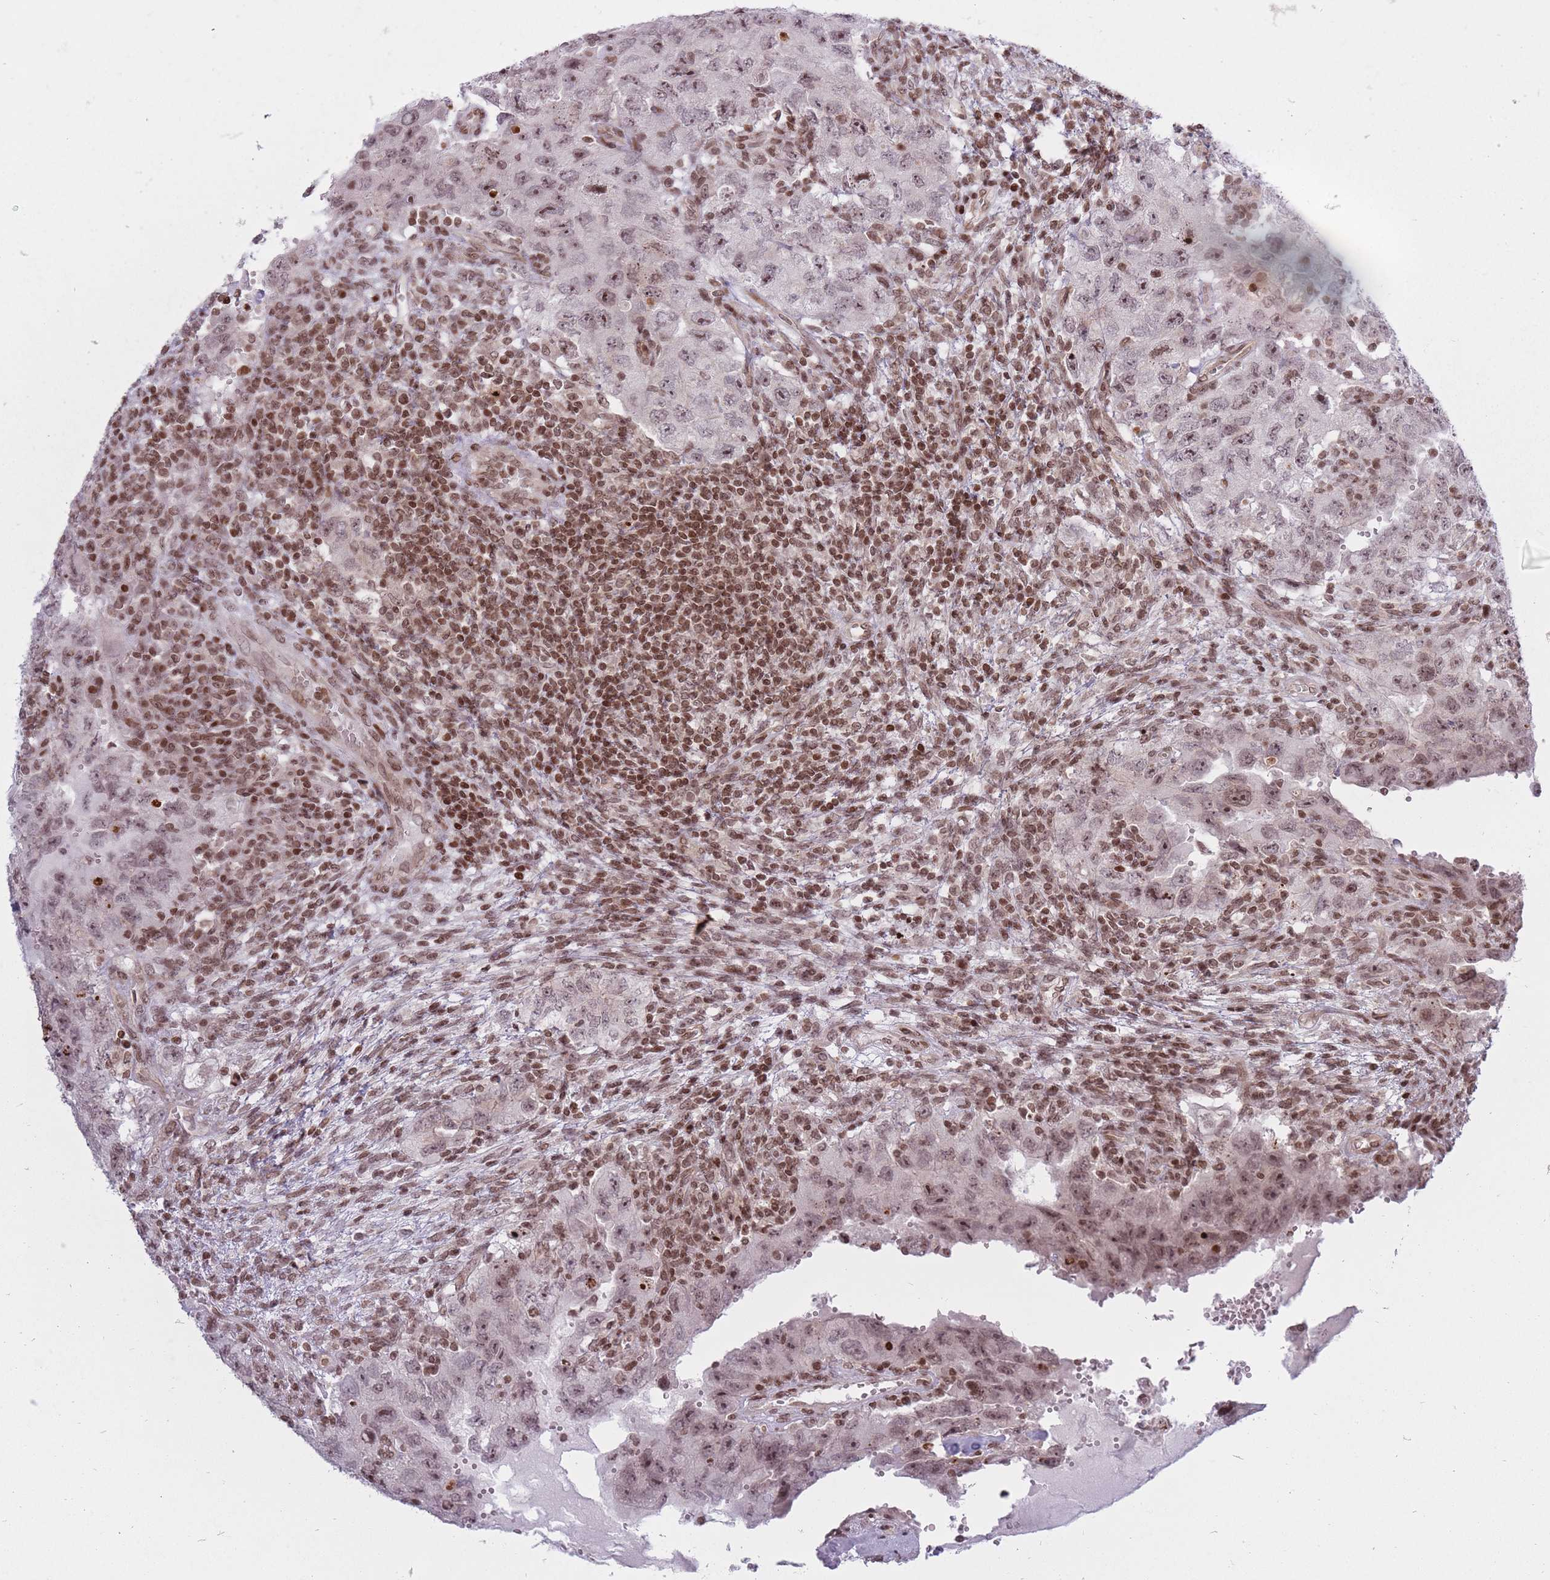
{"staining": {"intensity": "moderate", "quantity": "25%-75%", "location": "nuclear"}, "tissue": "testis cancer", "cell_type": "Tumor cells", "image_type": "cancer", "snomed": [{"axis": "morphology", "description": "Carcinoma, Embryonal, NOS"}, {"axis": "topography", "description": "Testis"}], "caption": "Immunohistochemical staining of embryonal carcinoma (testis) shows medium levels of moderate nuclear protein positivity in about 25%-75% of tumor cells.", "gene": "TMC6", "patient": {"sex": "male", "age": 26}}